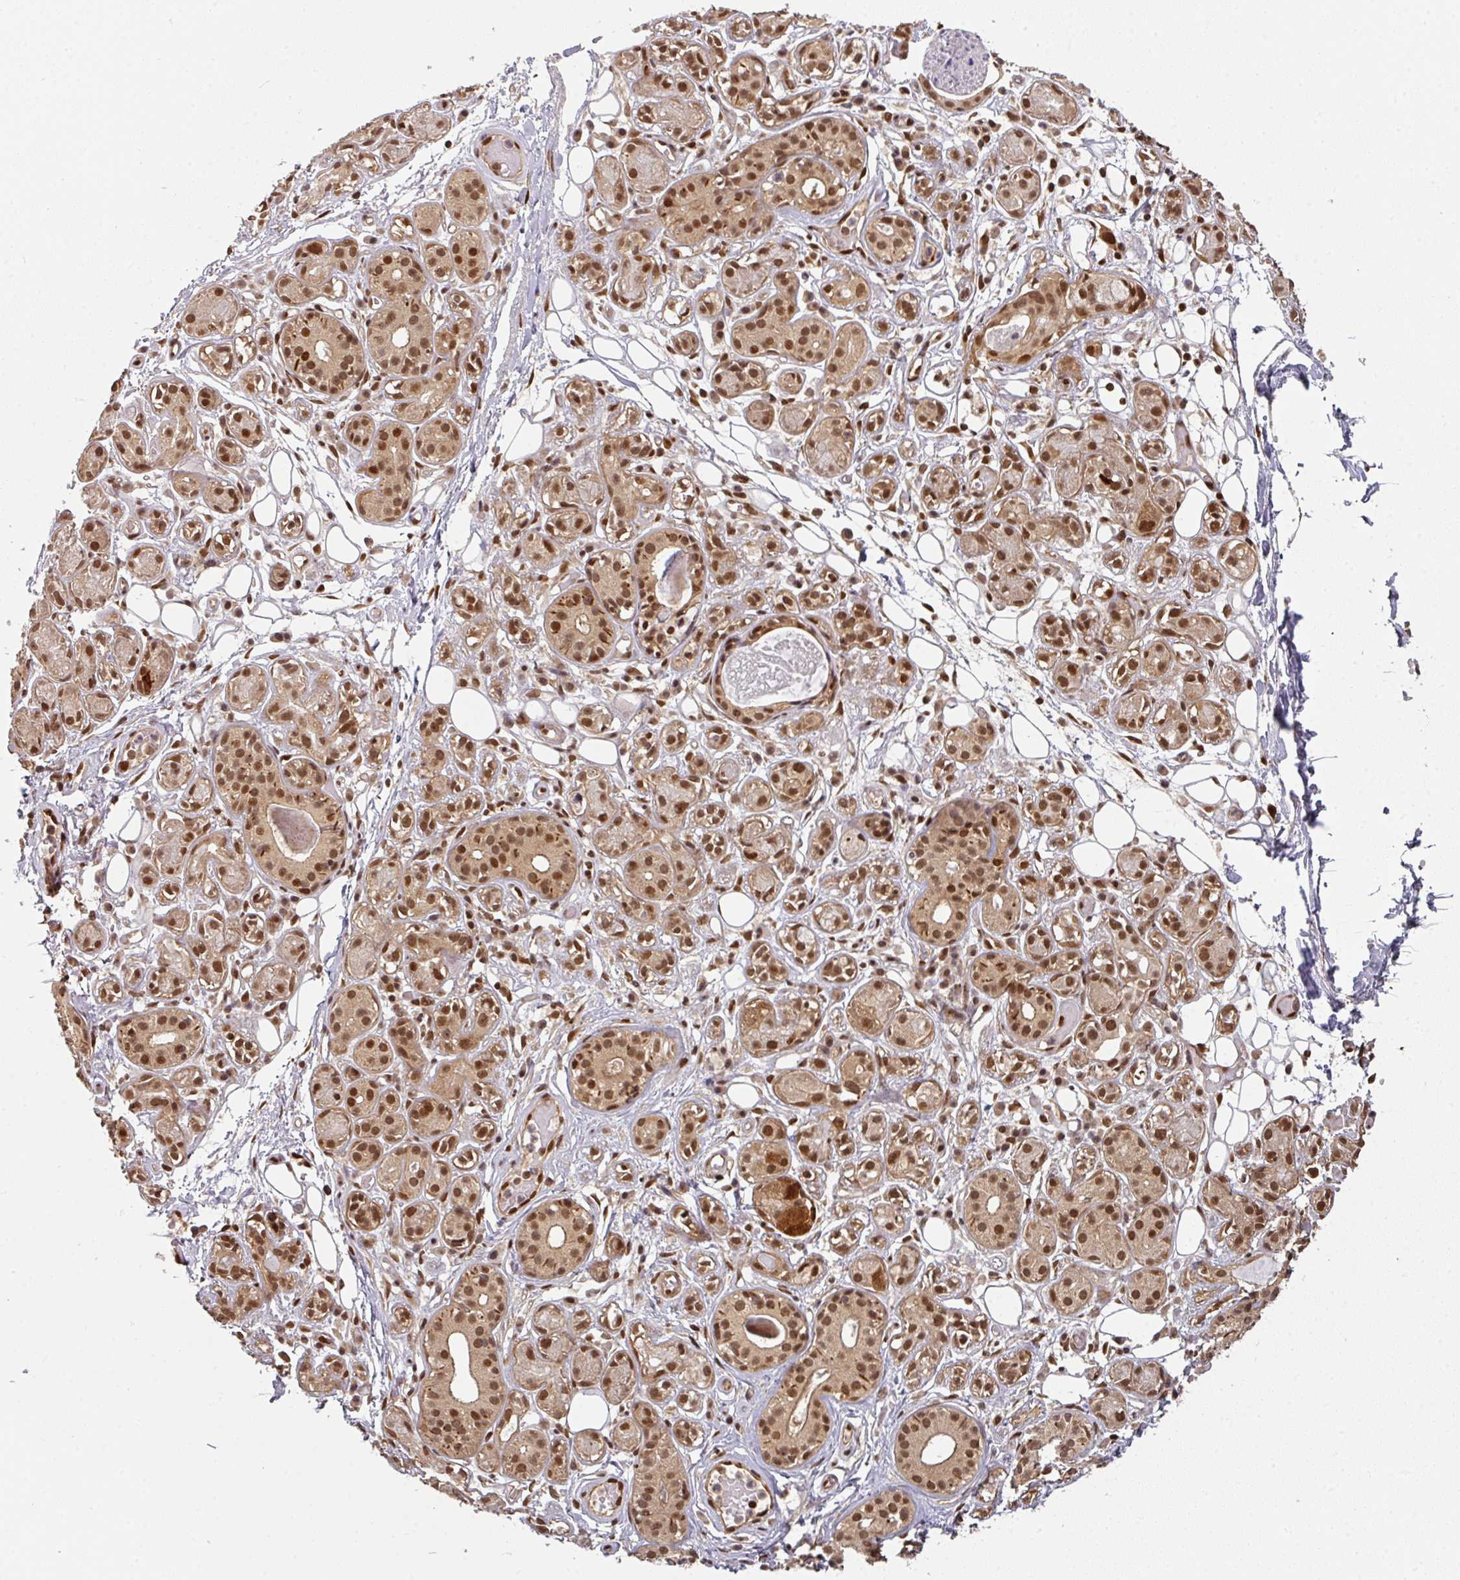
{"staining": {"intensity": "strong", "quantity": ">75%", "location": "cytoplasmic/membranous,nuclear"}, "tissue": "salivary gland", "cell_type": "Glandular cells", "image_type": "normal", "snomed": [{"axis": "morphology", "description": "Normal tissue, NOS"}, {"axis": "topography", "description": "Salivary gland"}], "caption": "Glandular cells display high levels of strong cytoplasmic/membranous,nuclear staining in about >75% of cells in benign salivary gland. (Brightfield microscopy of DAB IHC at high magnification).", "gene": "SIK3", "patient": {"sex": "male", "age": 54}}